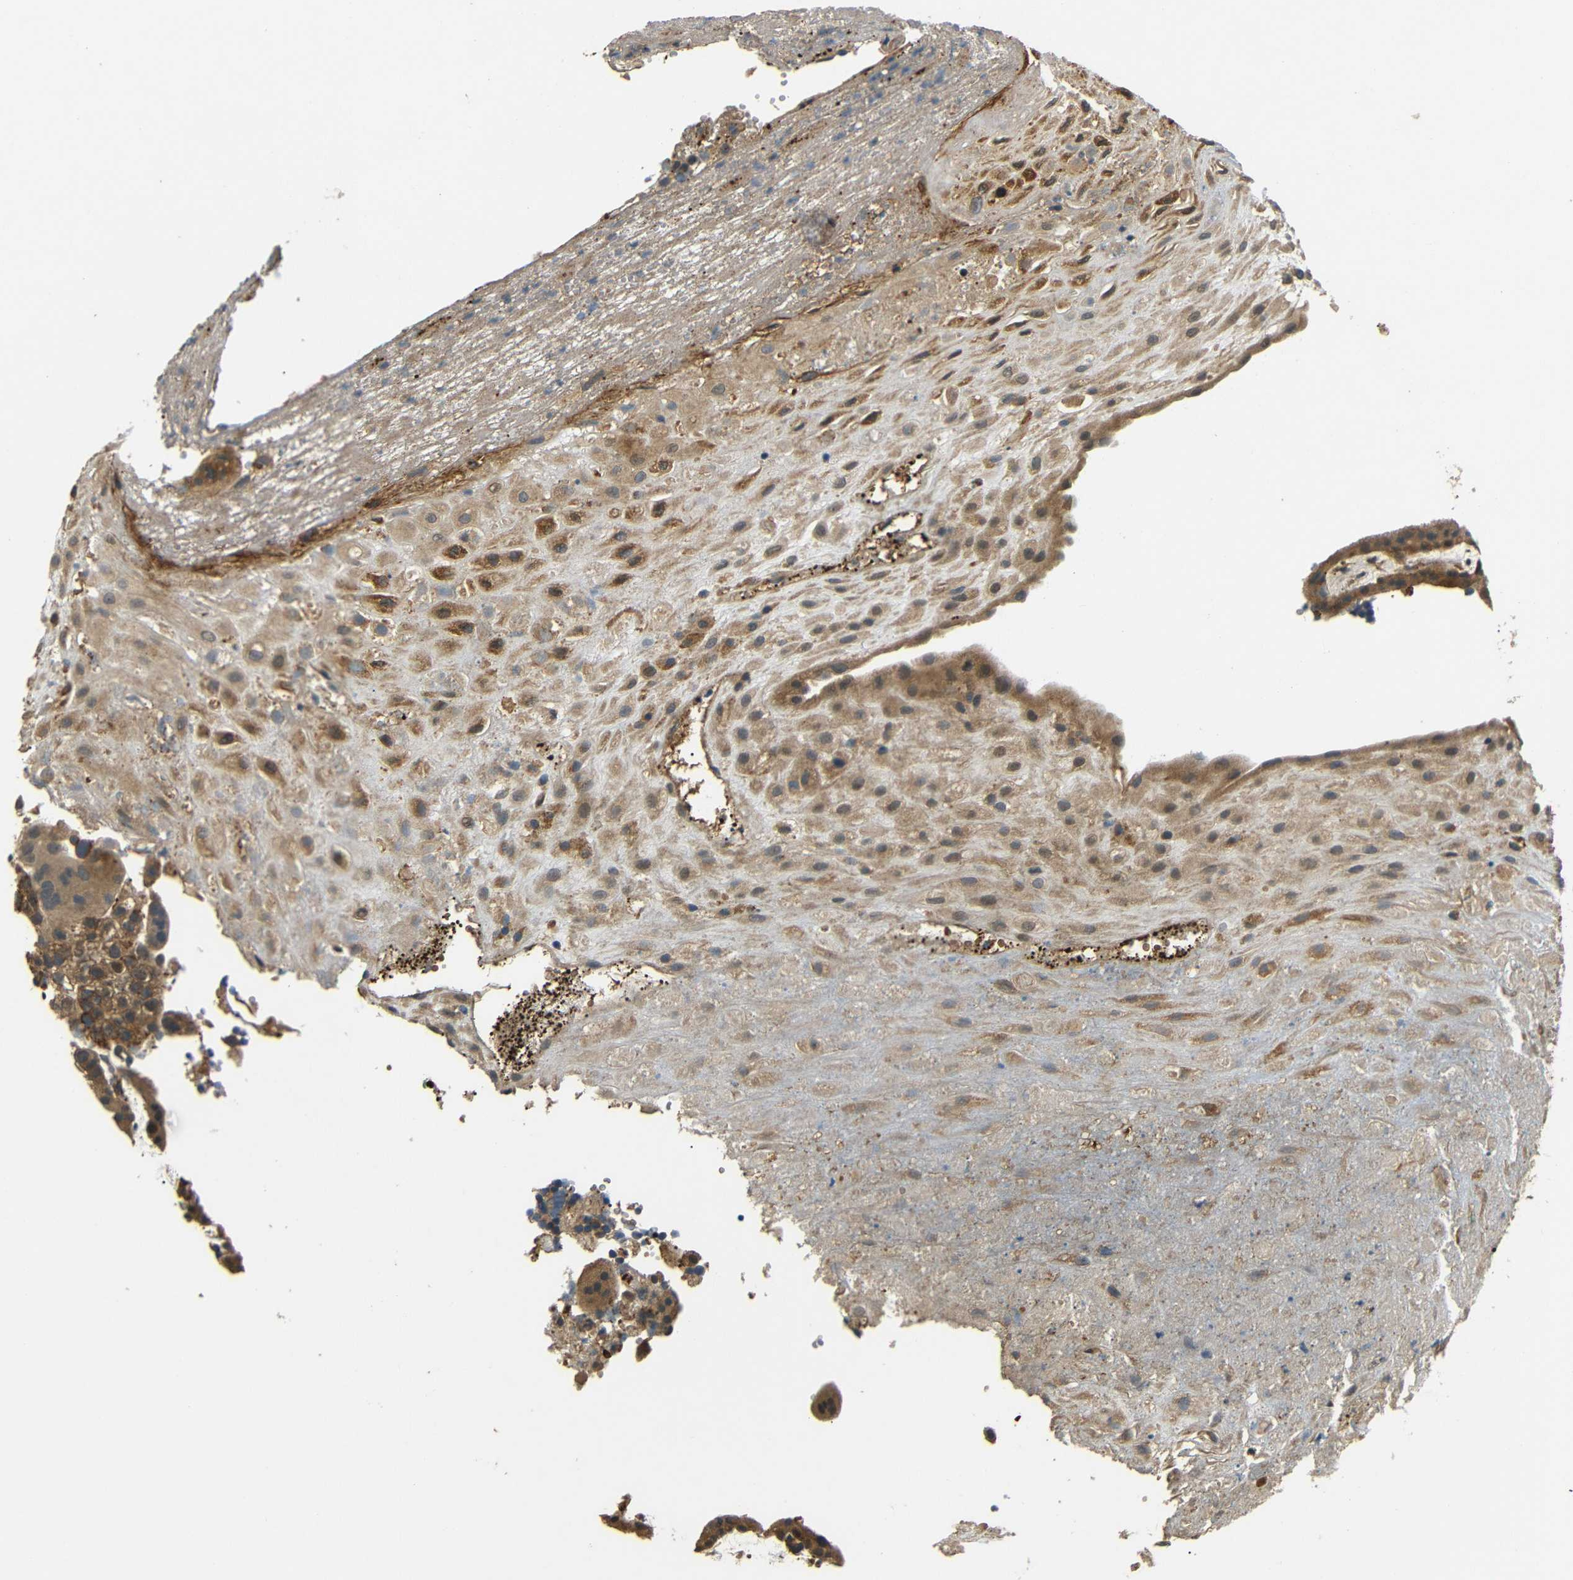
{"staining": {"intensity": "moderate", "quantity": "25%-75%", "location": "cytoplasmic/membranous"}, "tissue": "placenta", "cell_type": "Decidual cells", "image_type": "normal", "snomed": [{"axis": "morphology", "description": "Normal tissue, NOS"}, {"axis": "topography", "description": "Placenta"}], "caption": "The photomicrograph demonstrates staining of normal placenta, revealing moderate cytoplasmic/membranous protein staining (brown color) within decidual cells. Ihc stains the protein in brown and the nuclei are stained blue.", "gene": "EPHB2", "patient": {"sex": "female", "age": 18}}